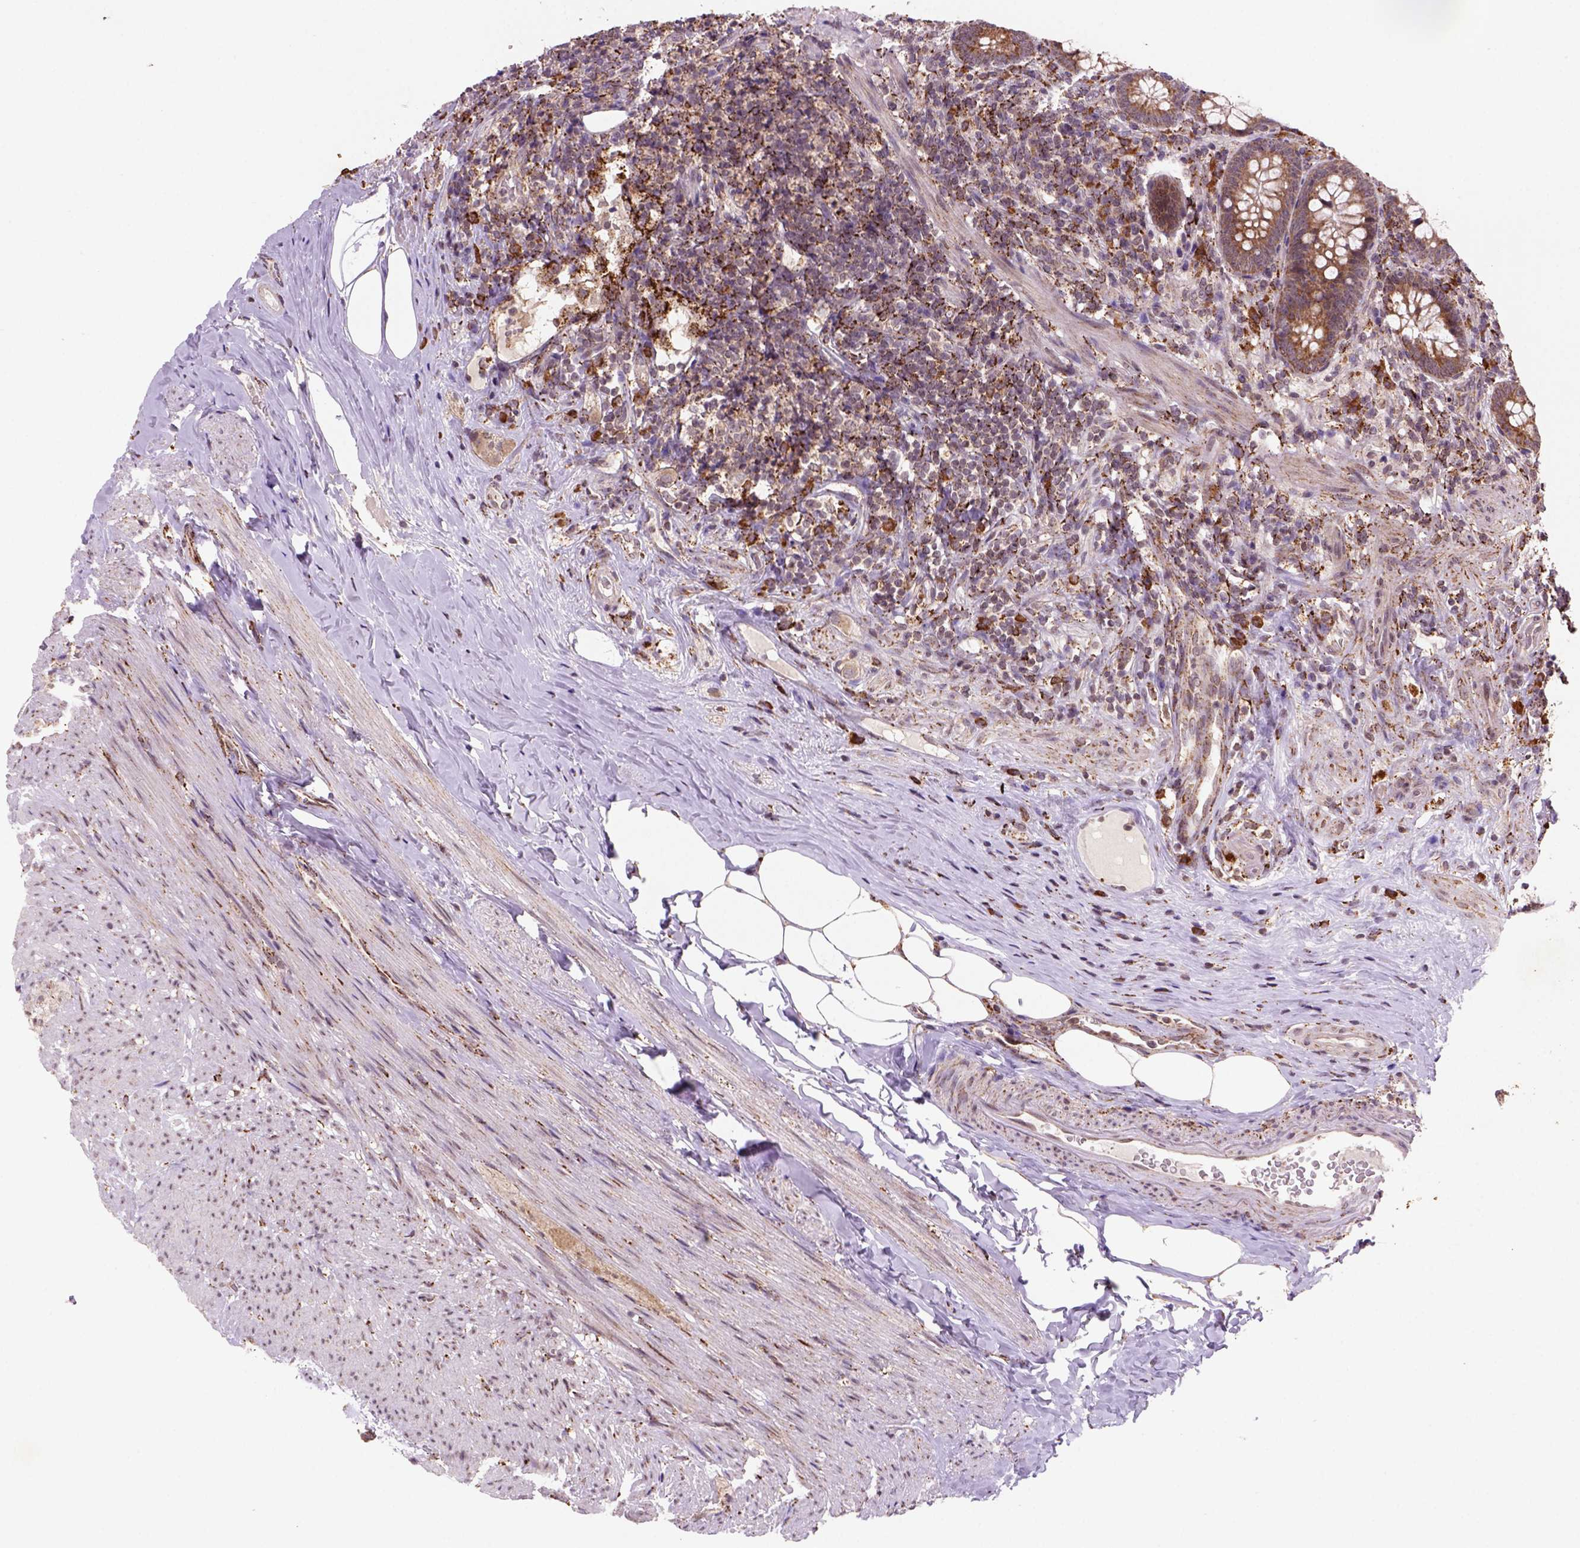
{"staining": {"intensity": "moderate", "quantity": ">75%", "location": "cytoplasmic/membranous"}, "tissue": "appendix", "cell_type": "Glandular cells", "image_type": "normal", "snomed": [{"axis": "morphology", "description": "Normal tissue, NOS"}, {"axis": "topography", "description": "Appendix"}], "caption": "Immunohistochemistry (IHC) (DAB) staining of benign appendix reveals moderate cytoplasmic/membranous protein expression in about >75% of glandular cells. Immunohistochemistry (IHC) stains the protein in brown and the nuclei are stained blue.", "gene": "FZD7", "patient": {"sex": "male", "age": 47}}